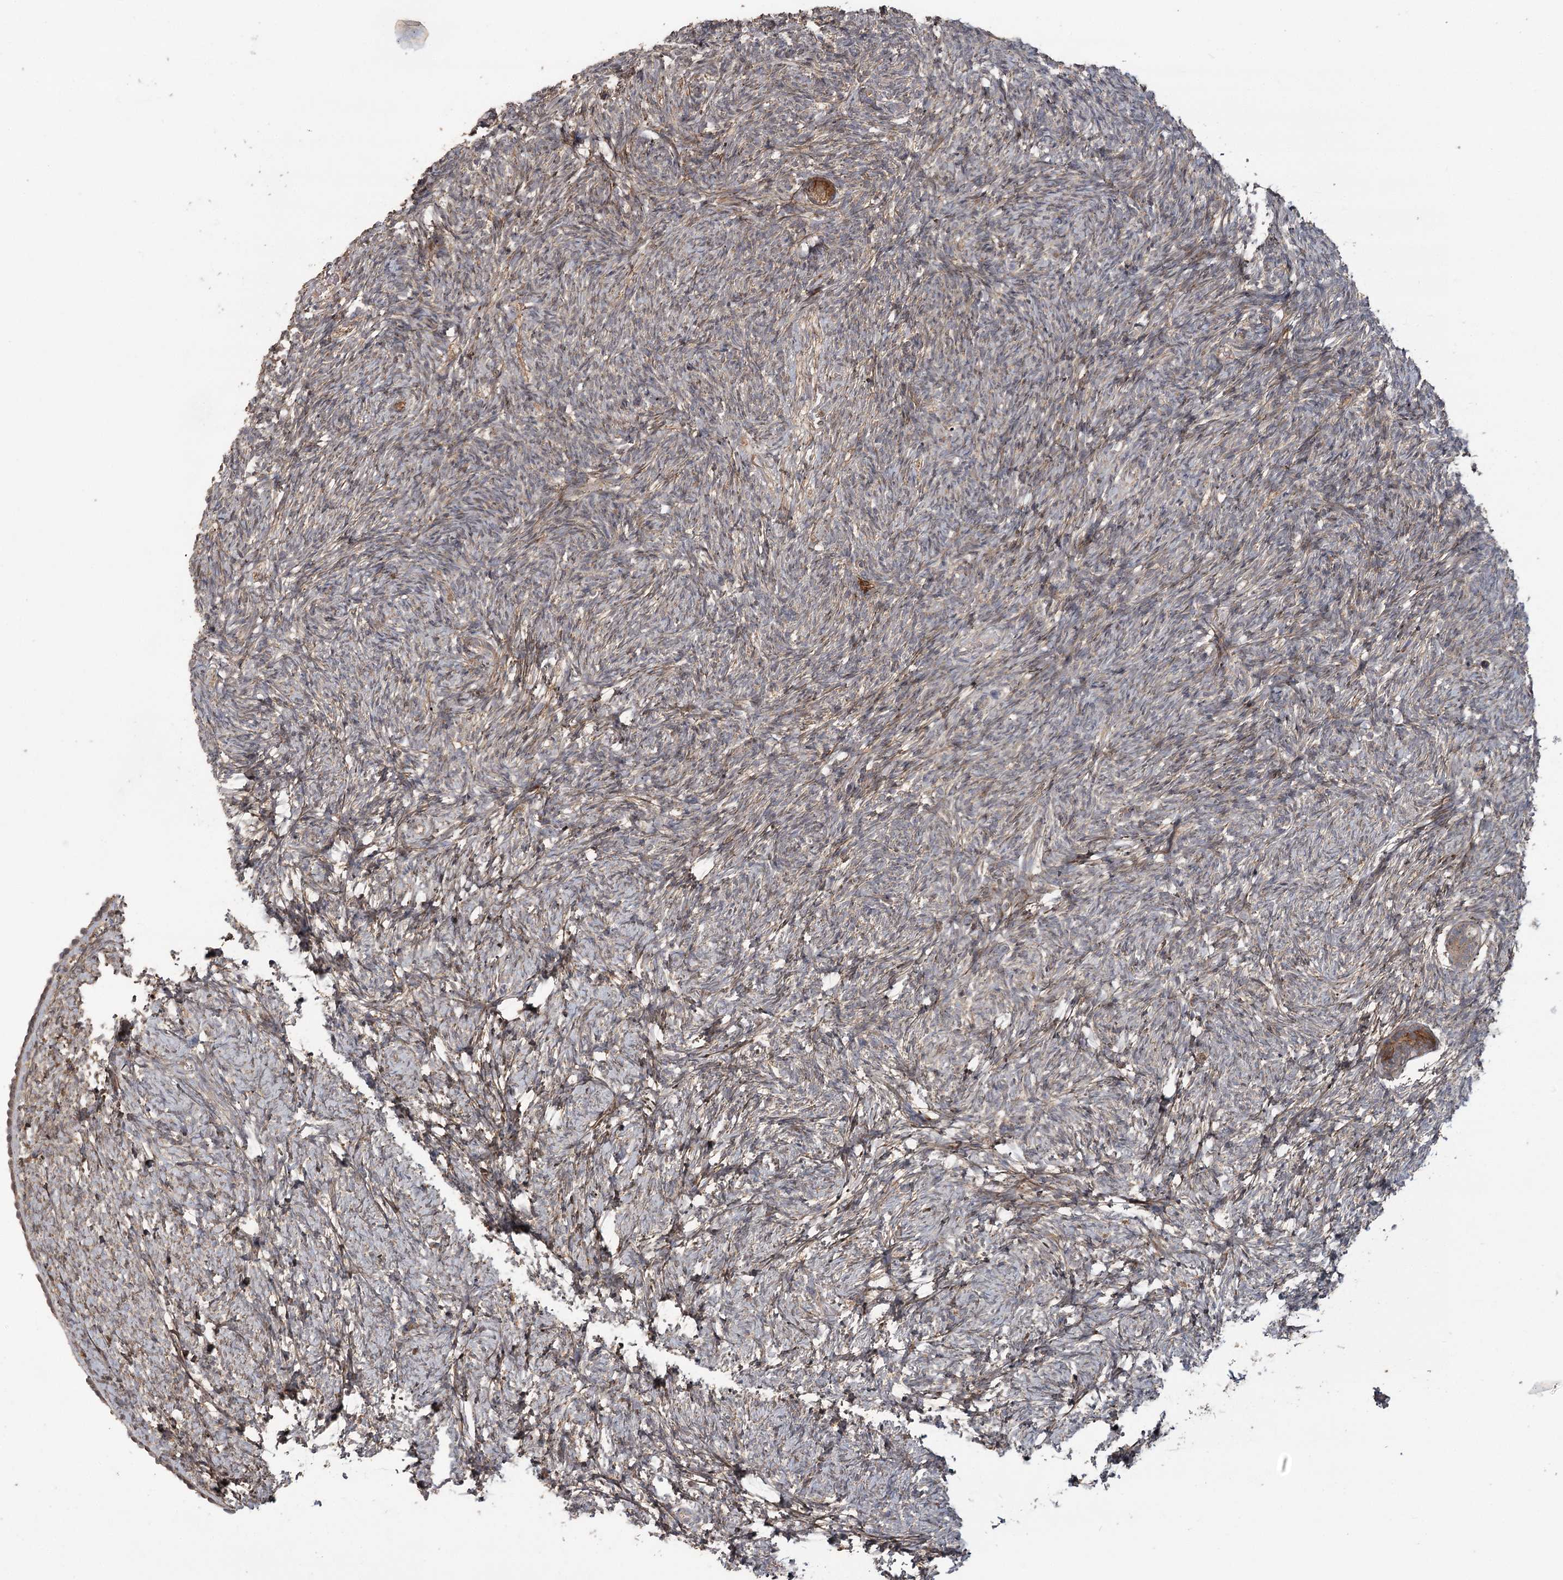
{"staining": {"intensity": "moderate", "quantity": ">75%", "location": "cytoplasmic/membranous"}, "tissue": "ovary", "cell_type": "Follicle cells", "image_type": "normal", "snomed": [{"axis": "morphology", "description": "Normal tissue, NOS"}, {"axis": "topography", "description": "Ovary"}], "caption": "IHC (DAB (3,3'-diaminobenzidine)) staining of unremarkable ovary exhibits moderate cytoplasmic/membranous protein positivity in about >75% of follicle cells.", "gene": "OBSL1", "patient": {"sex": "female", "age": 35}}